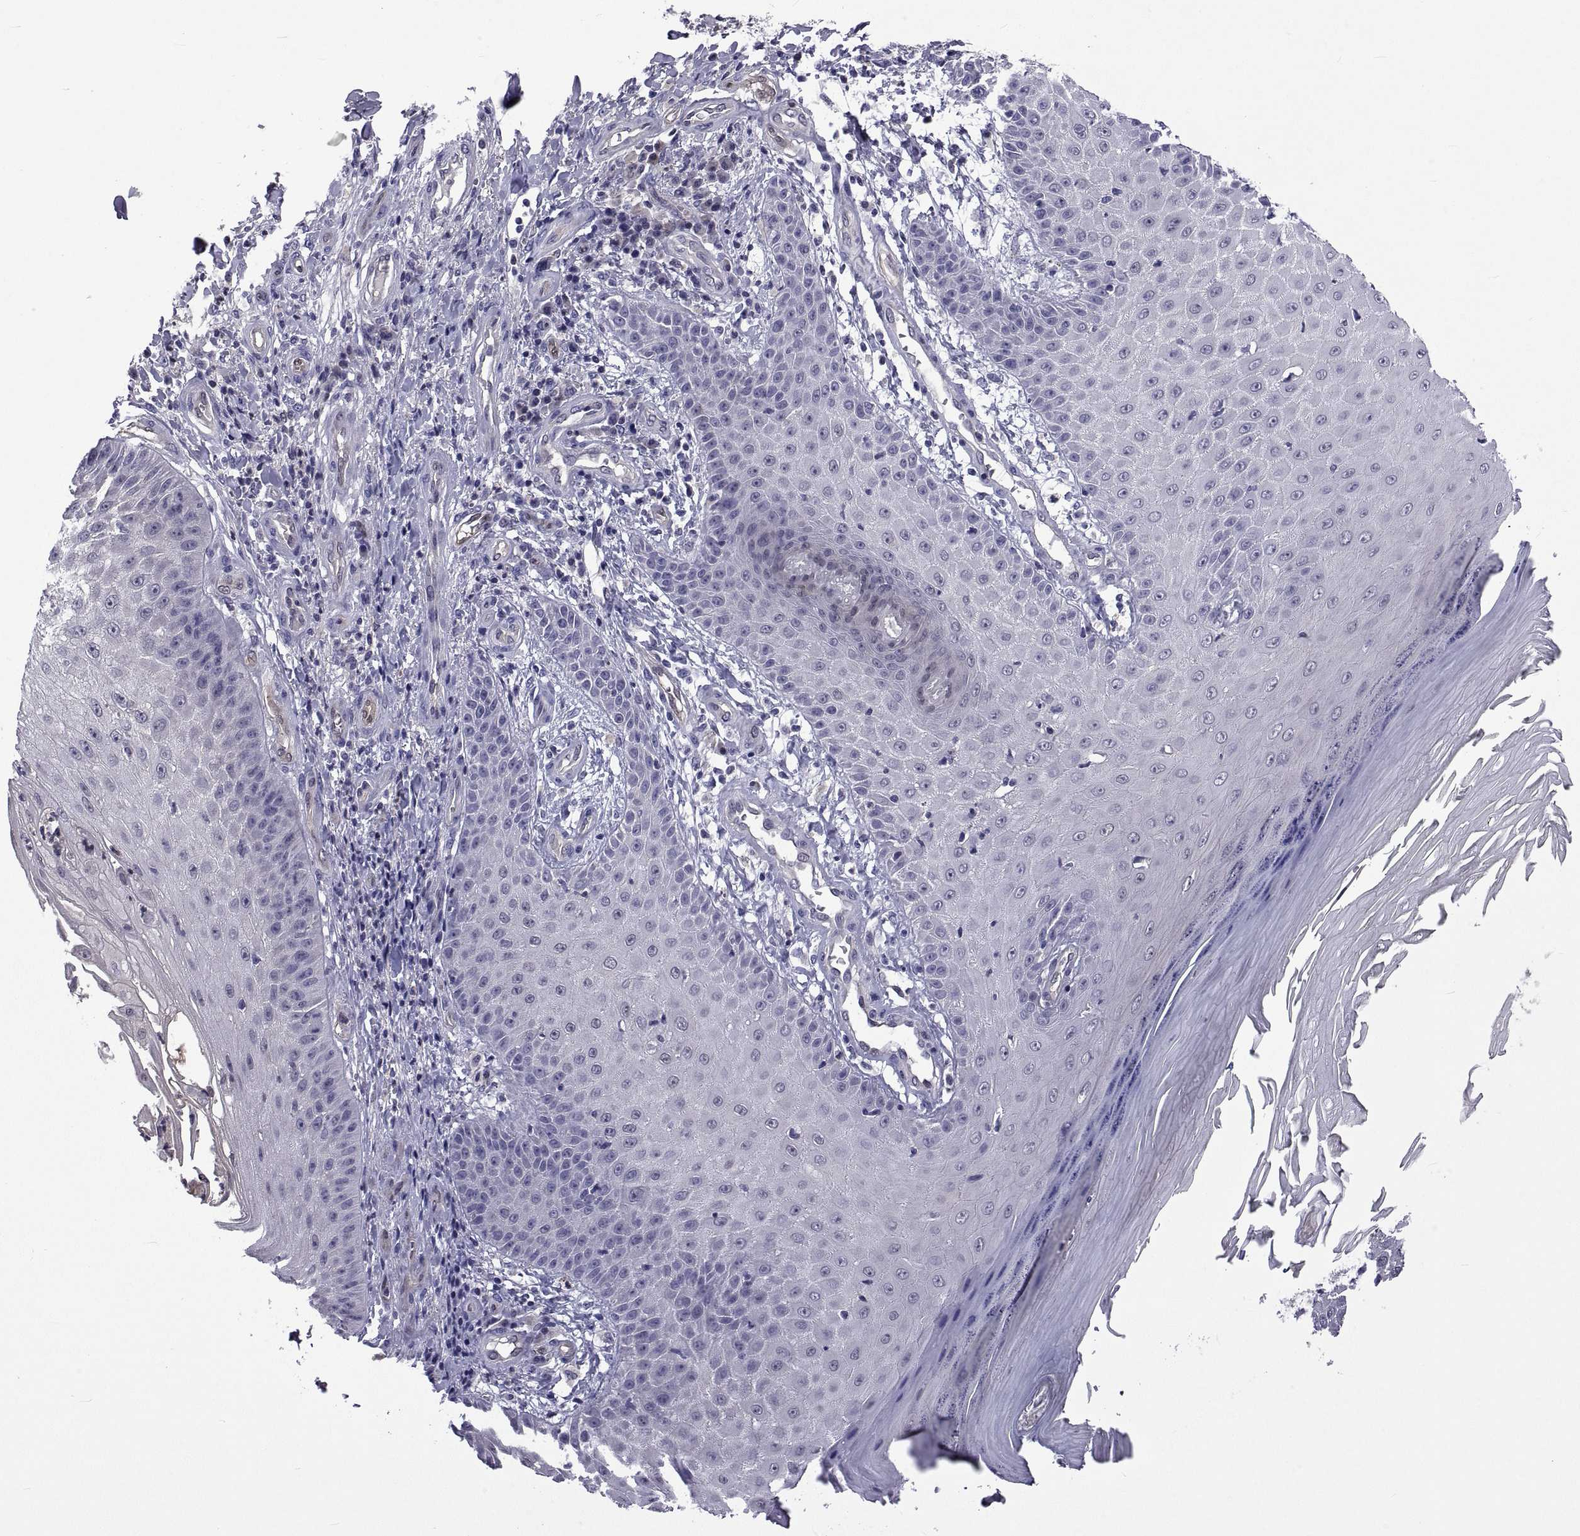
{"staining": {"intensity": "negative", "quantity": "none", "location": "none"}, "tissue": "skin cancer", "cell_type": "Tumor cells", "image_type": "cancer", "snomed": [{"axis": "morphology", "description": "Squamous cell carcinoma, NOS"}, {"axis": "topography", "description": "Skin"}], "caption": "Image shows no significant protein expression in tumor cells of squamous cell carcinoma (skin).", "gene": "LCN9", "patient": {"sex": "male", "age": 70}}